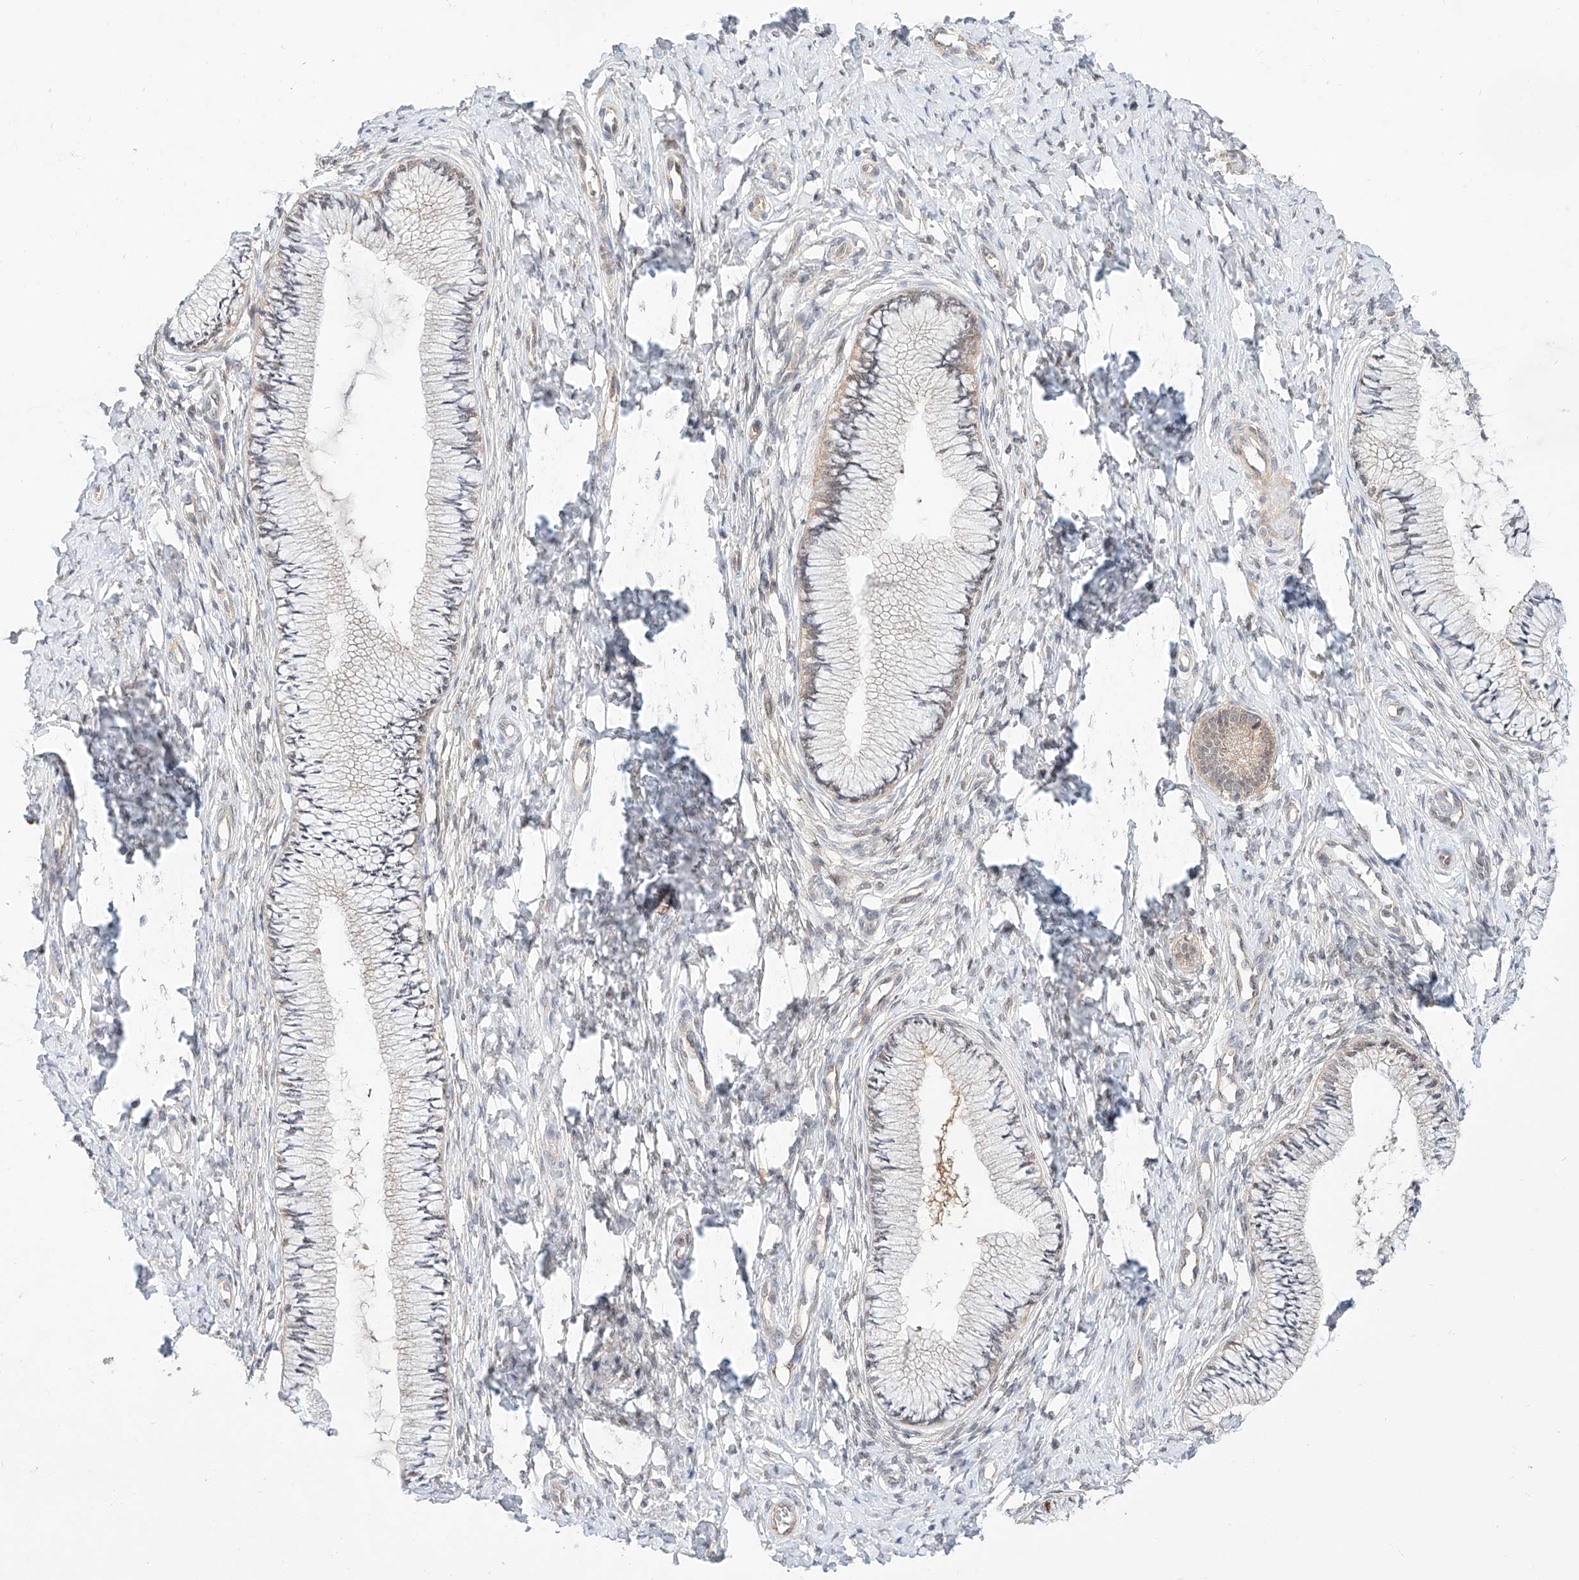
{"staining": {"intensity": "negative", "quantity": "none", "location": "none"}, "tissue": "cervix", "cell_type": "Glandular cells", "image_type": "normal", "snomed": [{"axis": "morphology", "description": "Normal tissue, NOS"}, {"axis": "topography", "description": "Cervix"}], "caption": "A histopathology image of cervix stained for a protein displays no brown staining in glandular cells.", "gene": "TSR2", "patient": {"sex": "female", "age": 36}}